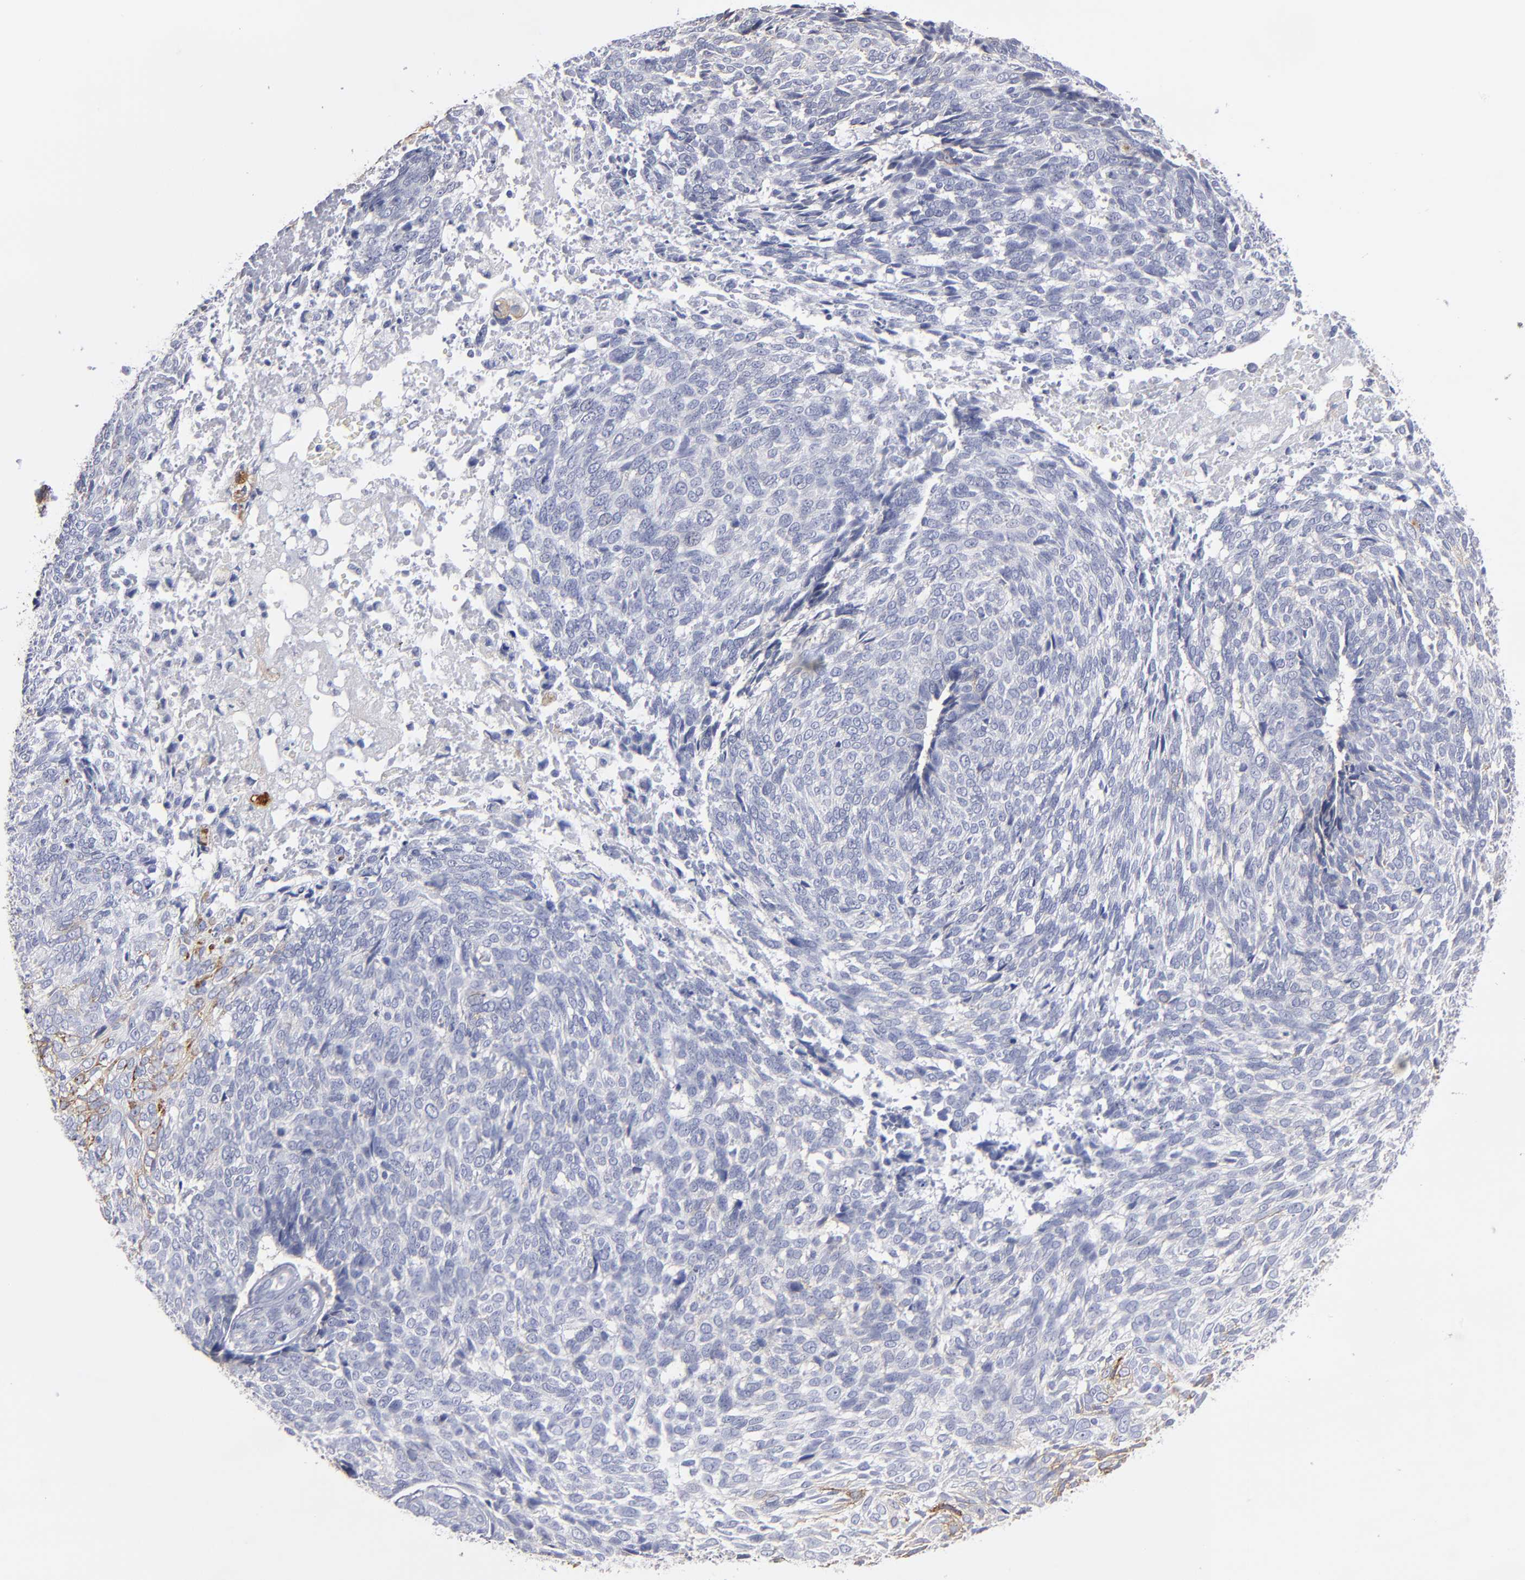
{"staining": {"intensity": "weak", "quantity": "<25%", "location": "cytoplasmic/membranous"}, "tissue": "skin cancer", "cell_type": "Tumor cells", "image_type": "cancer", "snomed": [{"axis": "morphology", "description": "Basal cell carcinoma"}, {"axis": "topography", "description": "Skin"}], "caption": "Human basal cell carcinoma (skin) stained for a protein using IHC displays no expression in tumor cells.", "gene": "TM4SF1", "patient": {"sex": "male", "age": 72}}